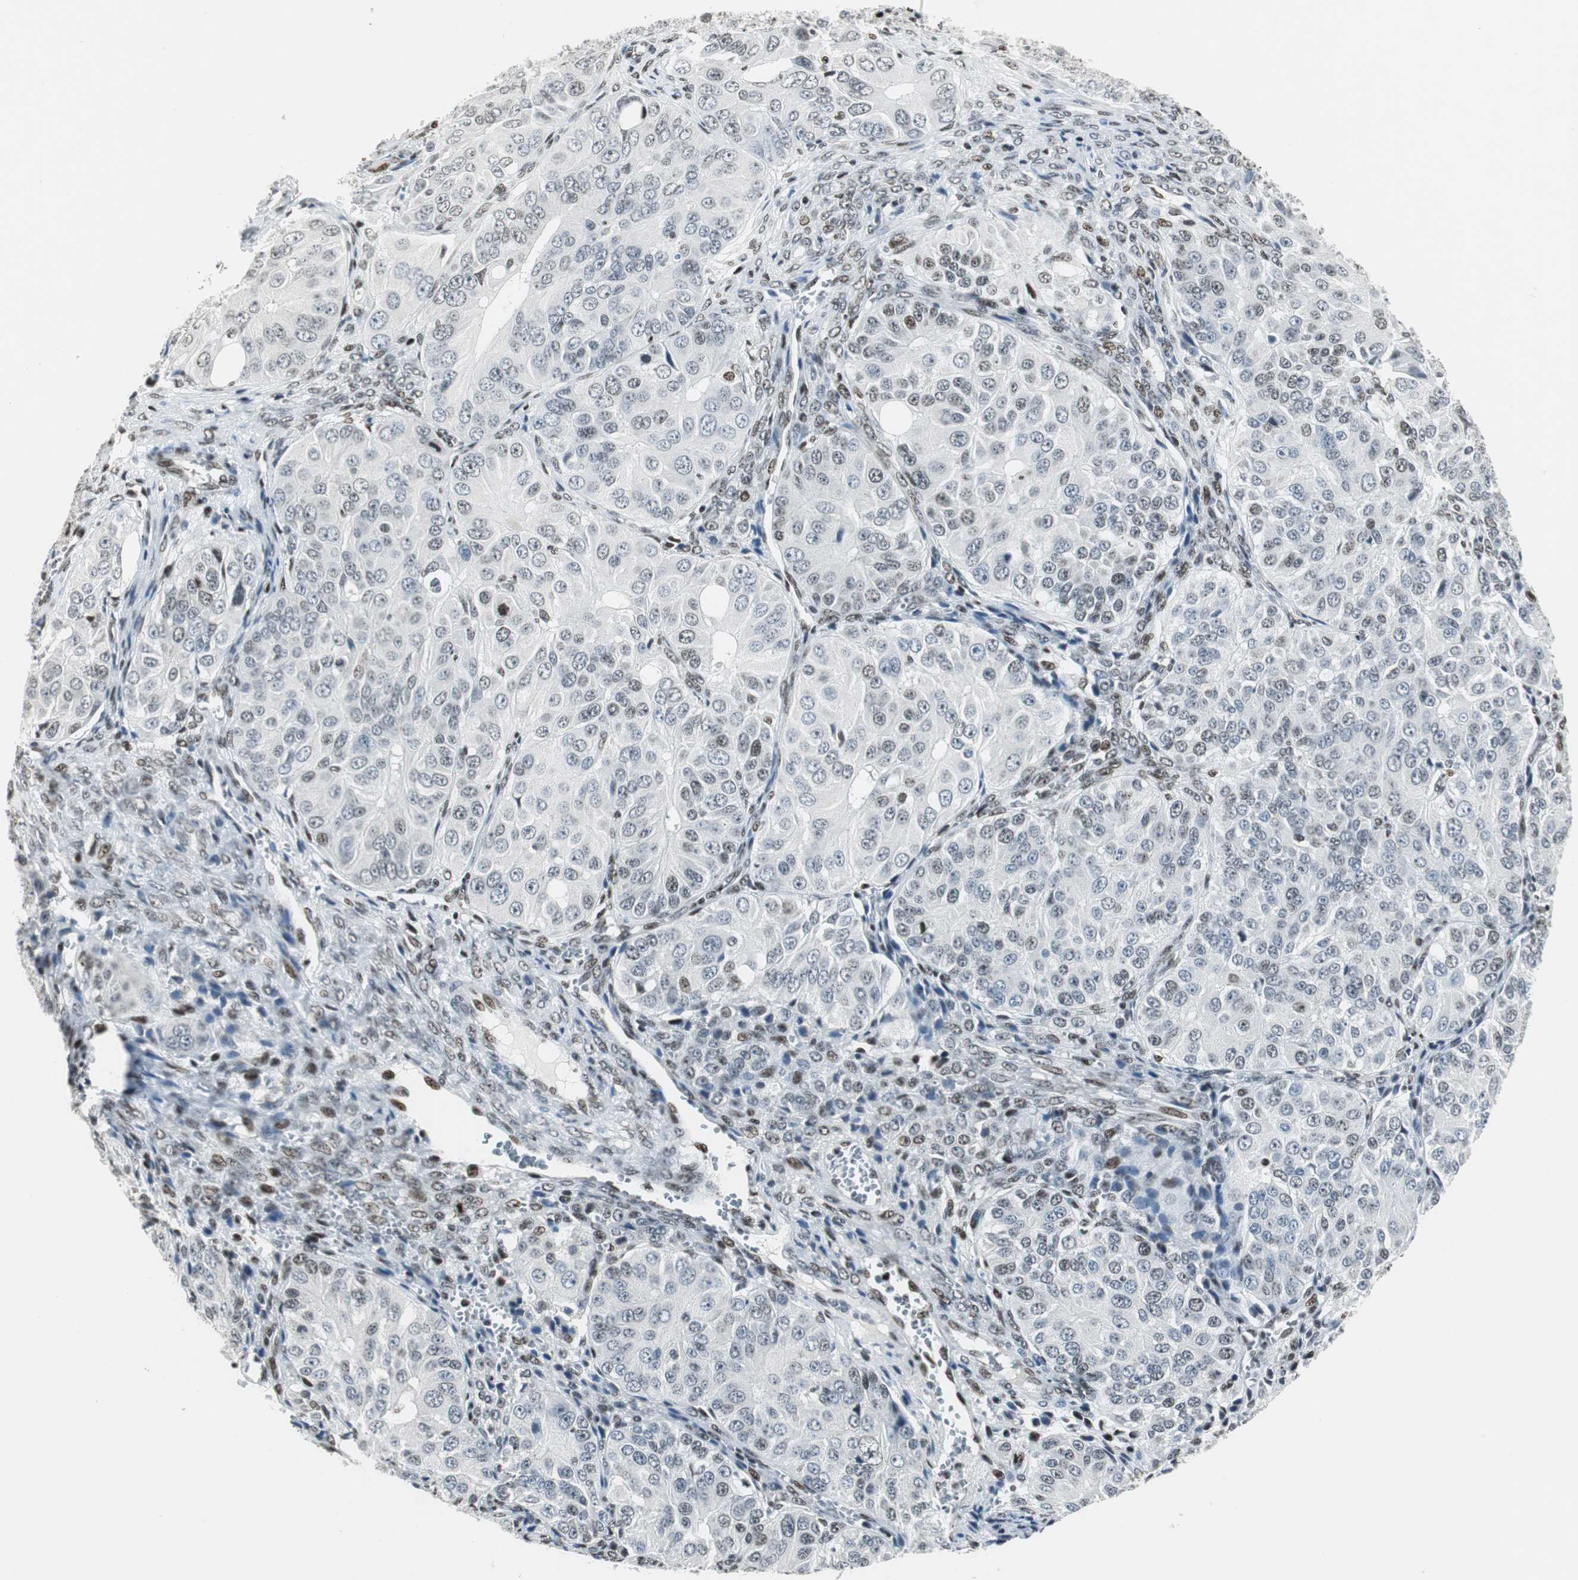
{"staining": {"intensity": "weak", "quantity": "<25%", "location": "nuclear"}, "tissue": "ovarian cancer", "cell_type": "Tumor cells", "image_type": "cancer", "snomed": [{"axis": "morphology", "description": "Carcinoma, endometroid"}, {"axis": "topography", "description": "Ovary"}], "caption": "Human ovarian cancer stained for a protein using IHC shows no positivity in tumor cells.", "gene": "RBBP4", "patient": {"sex": "female", "age": 51}}